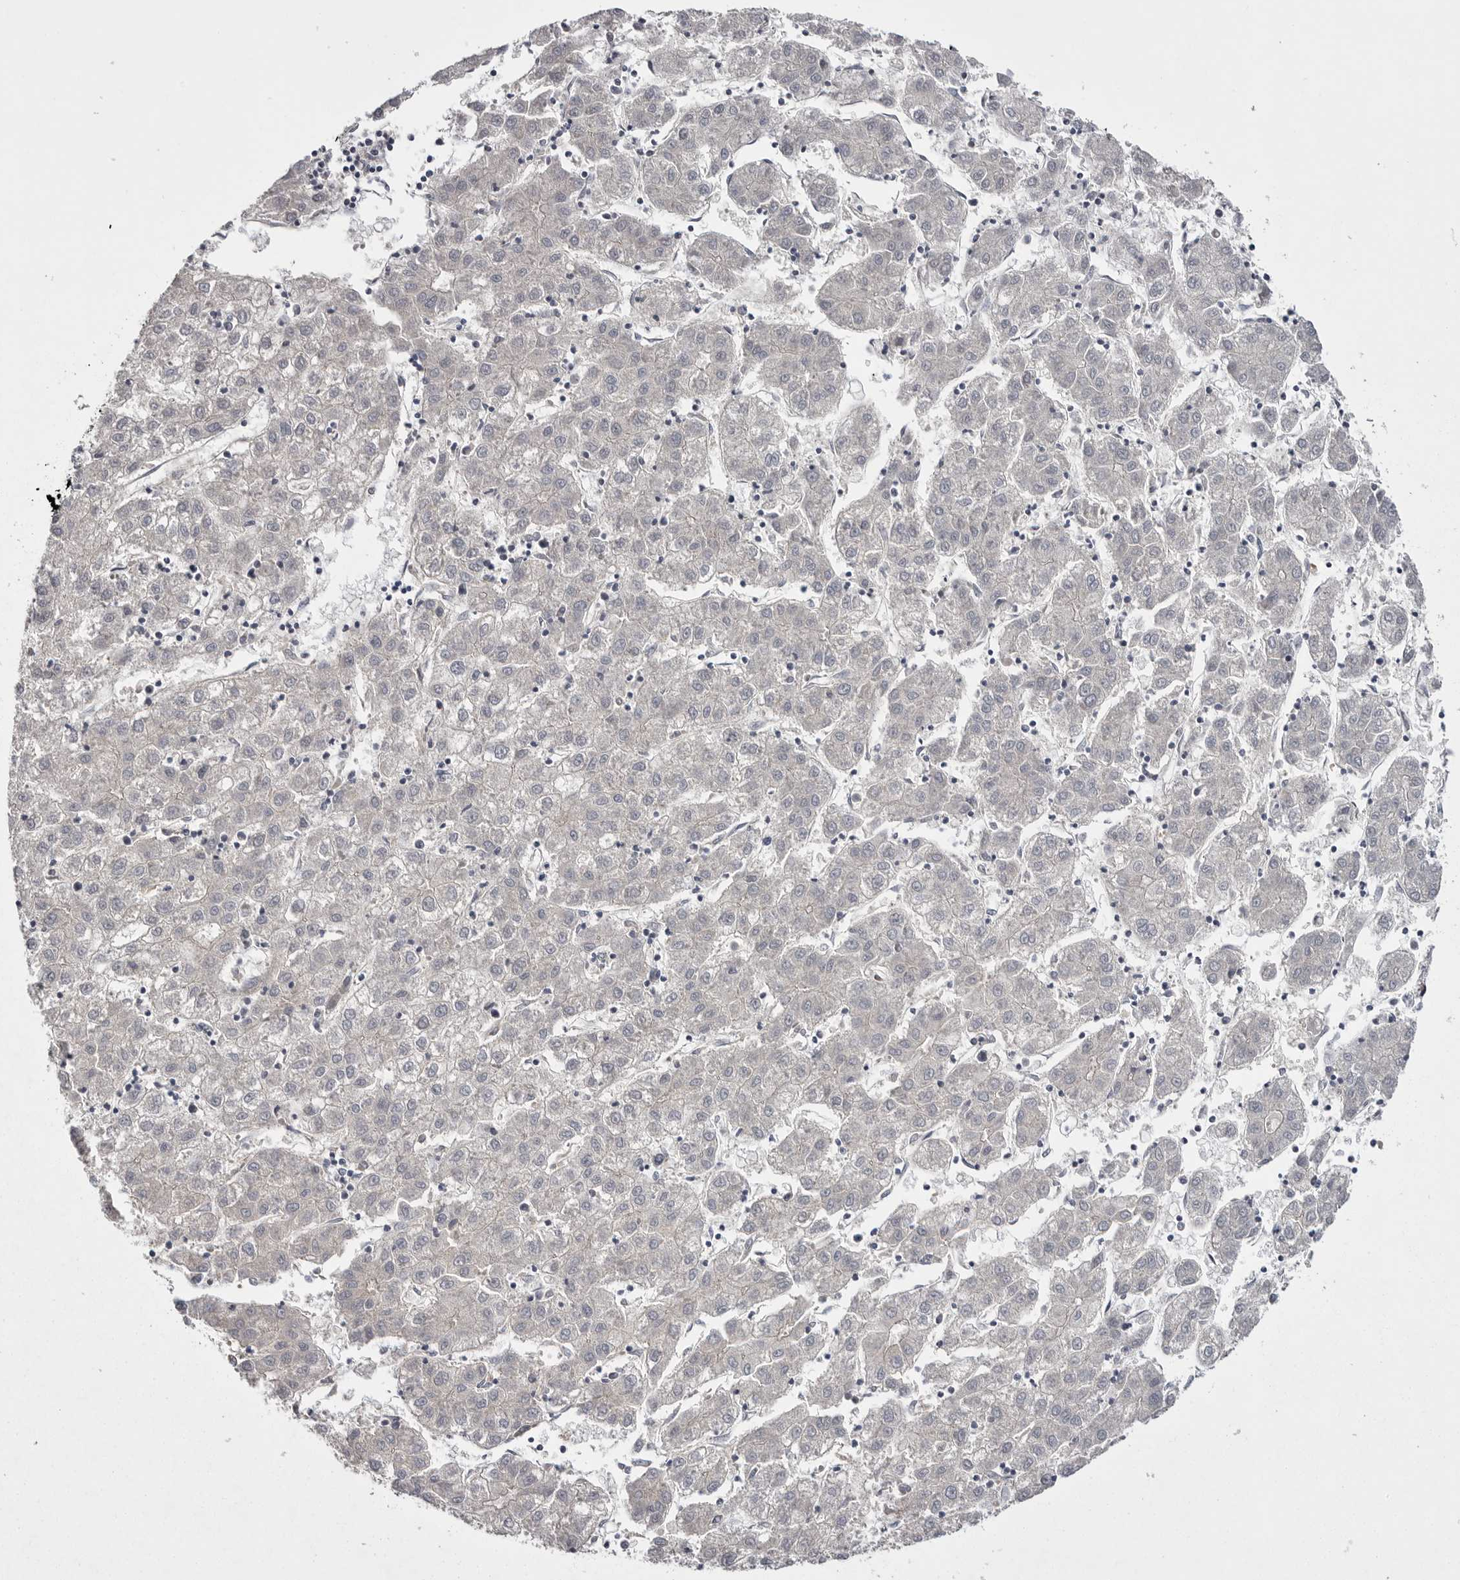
{"staining": {"intensity": "negative", "quantity": "none", "location": "none"}, "tissue": "liver cancer", "cell_type": "Tumor cells", "image_type": "cancer", "snomed": [{"axis": "morphology", "description": "Carcinoma, Hepatocellular, NOS"}, {"axis": "topography", "description": "Liver"}], "caption": "Tumor cells are negative for protein expression in human liver hepatocellular carcinoma.", "gene": "OSBPL9", "patient": {"sex": "male", "age": 72}}